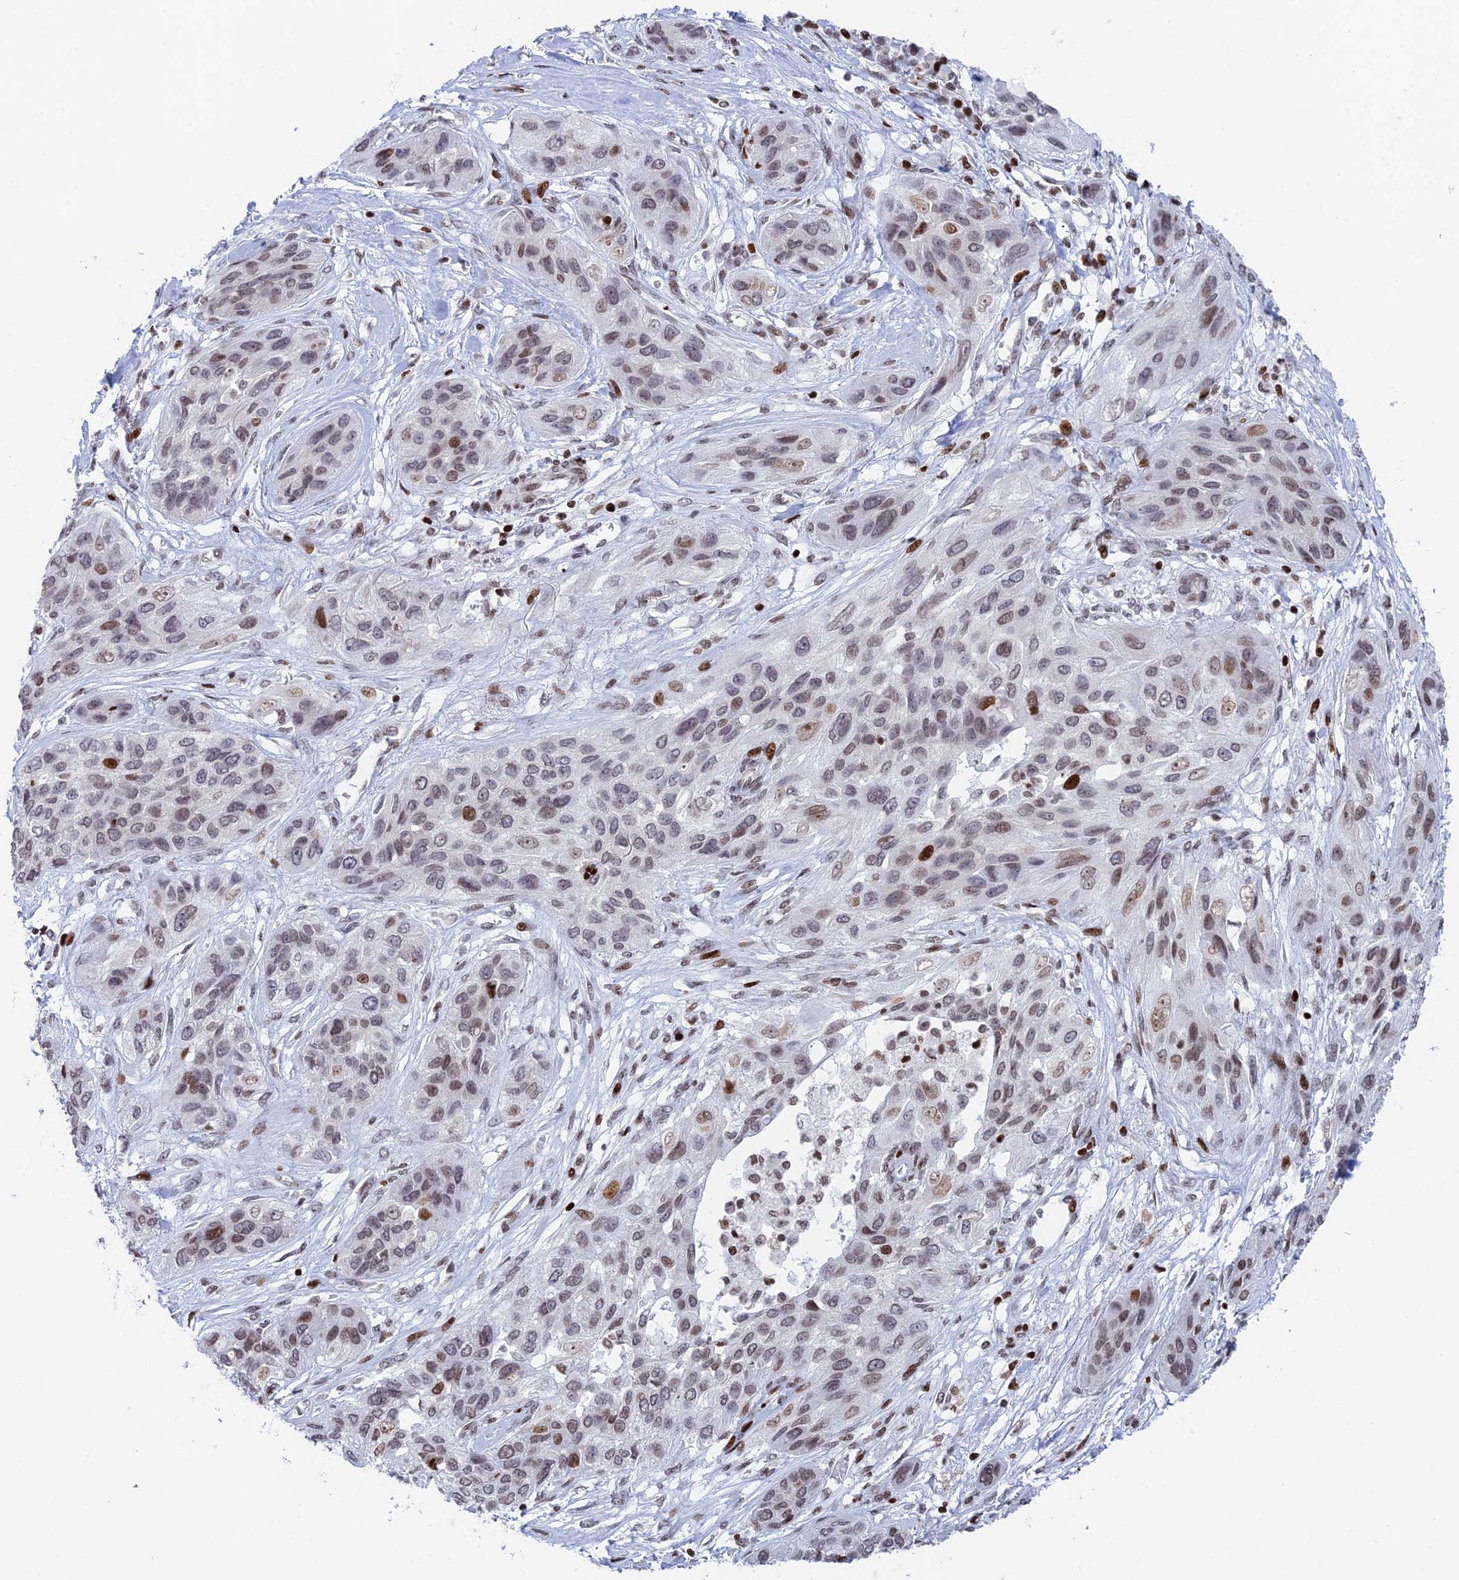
{"staining": {"intensity": "moderate", "quantity": "<25%", "location": "nuclear"}, "tissue": "lung cancer", "cell_type": "Tumor cells", "image_type": "cancer", "snomed": [{"axis": "morphology", "description": "Squamous cell carcinoma, NOS"}, {"axis": "topography", "description": "Lung"}], "caption": "Moderate nuclear protein staining is identified in about <25% of tumor cells in lung squamous cell carcinoma. Immunohistochemistry (ihc) stains the protein of interest in brown and the nuclei are stained blue.", "gene": "RPAP1", "patient": {"sex": "female", "age": 70}}